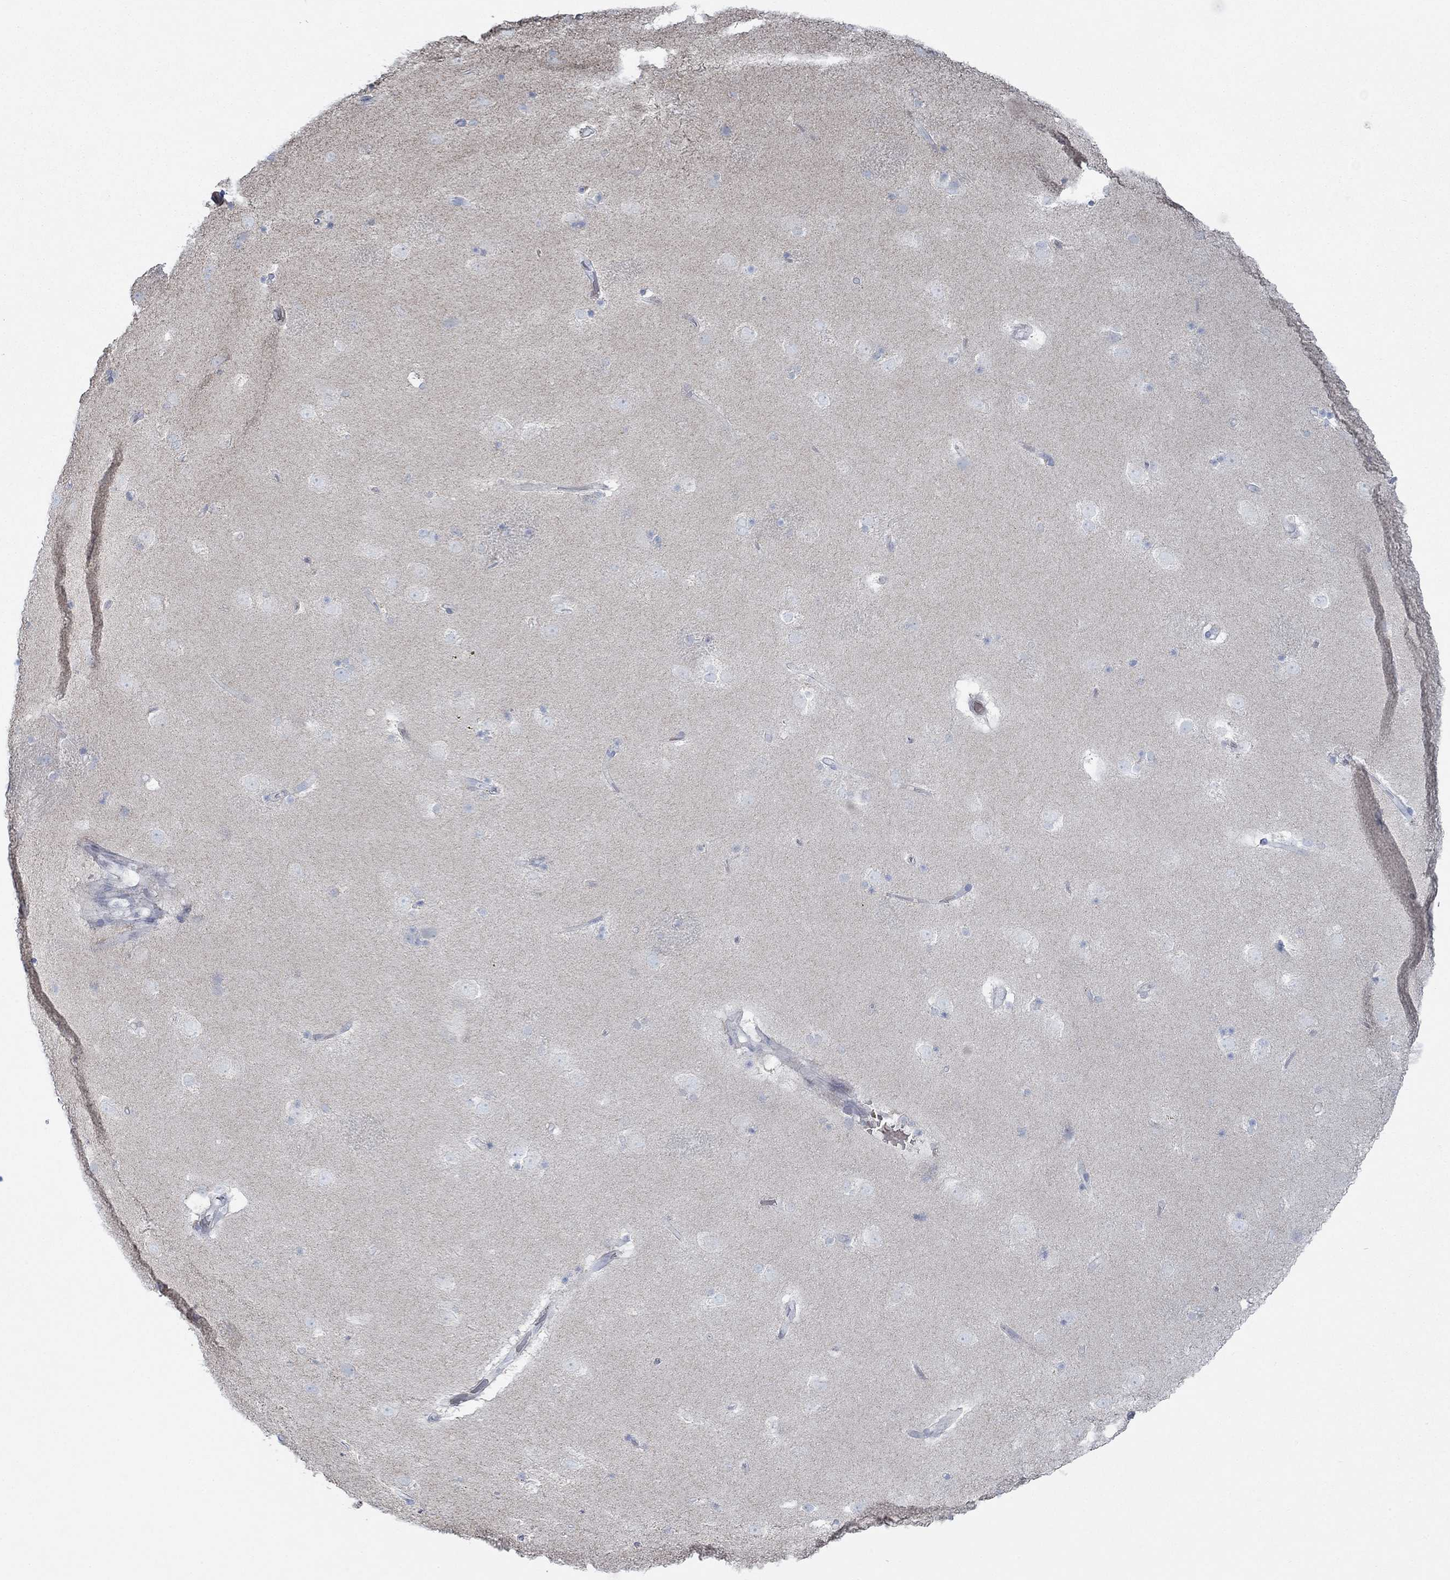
{"staining": {"intensity": "negative", "quantity": "none", "location": "none"}, "tissue": "caudate", "cell_type": "Glial cells", "image_type": "normal", "snomed": [{"axis": "morphology", "description": "Normal tissue, NOS"}, {"axis": "topography", "description": "Lateral ventricle wall"}], "caption": "IHC of benign caudate demonstrates no positivity in glial cells. The staining is performed using DAB brown chromogen with nuclei counter-stained in using hematoxylin.", "gene": "GLOD5", "patient": {"sex": "male", "age": 51}}